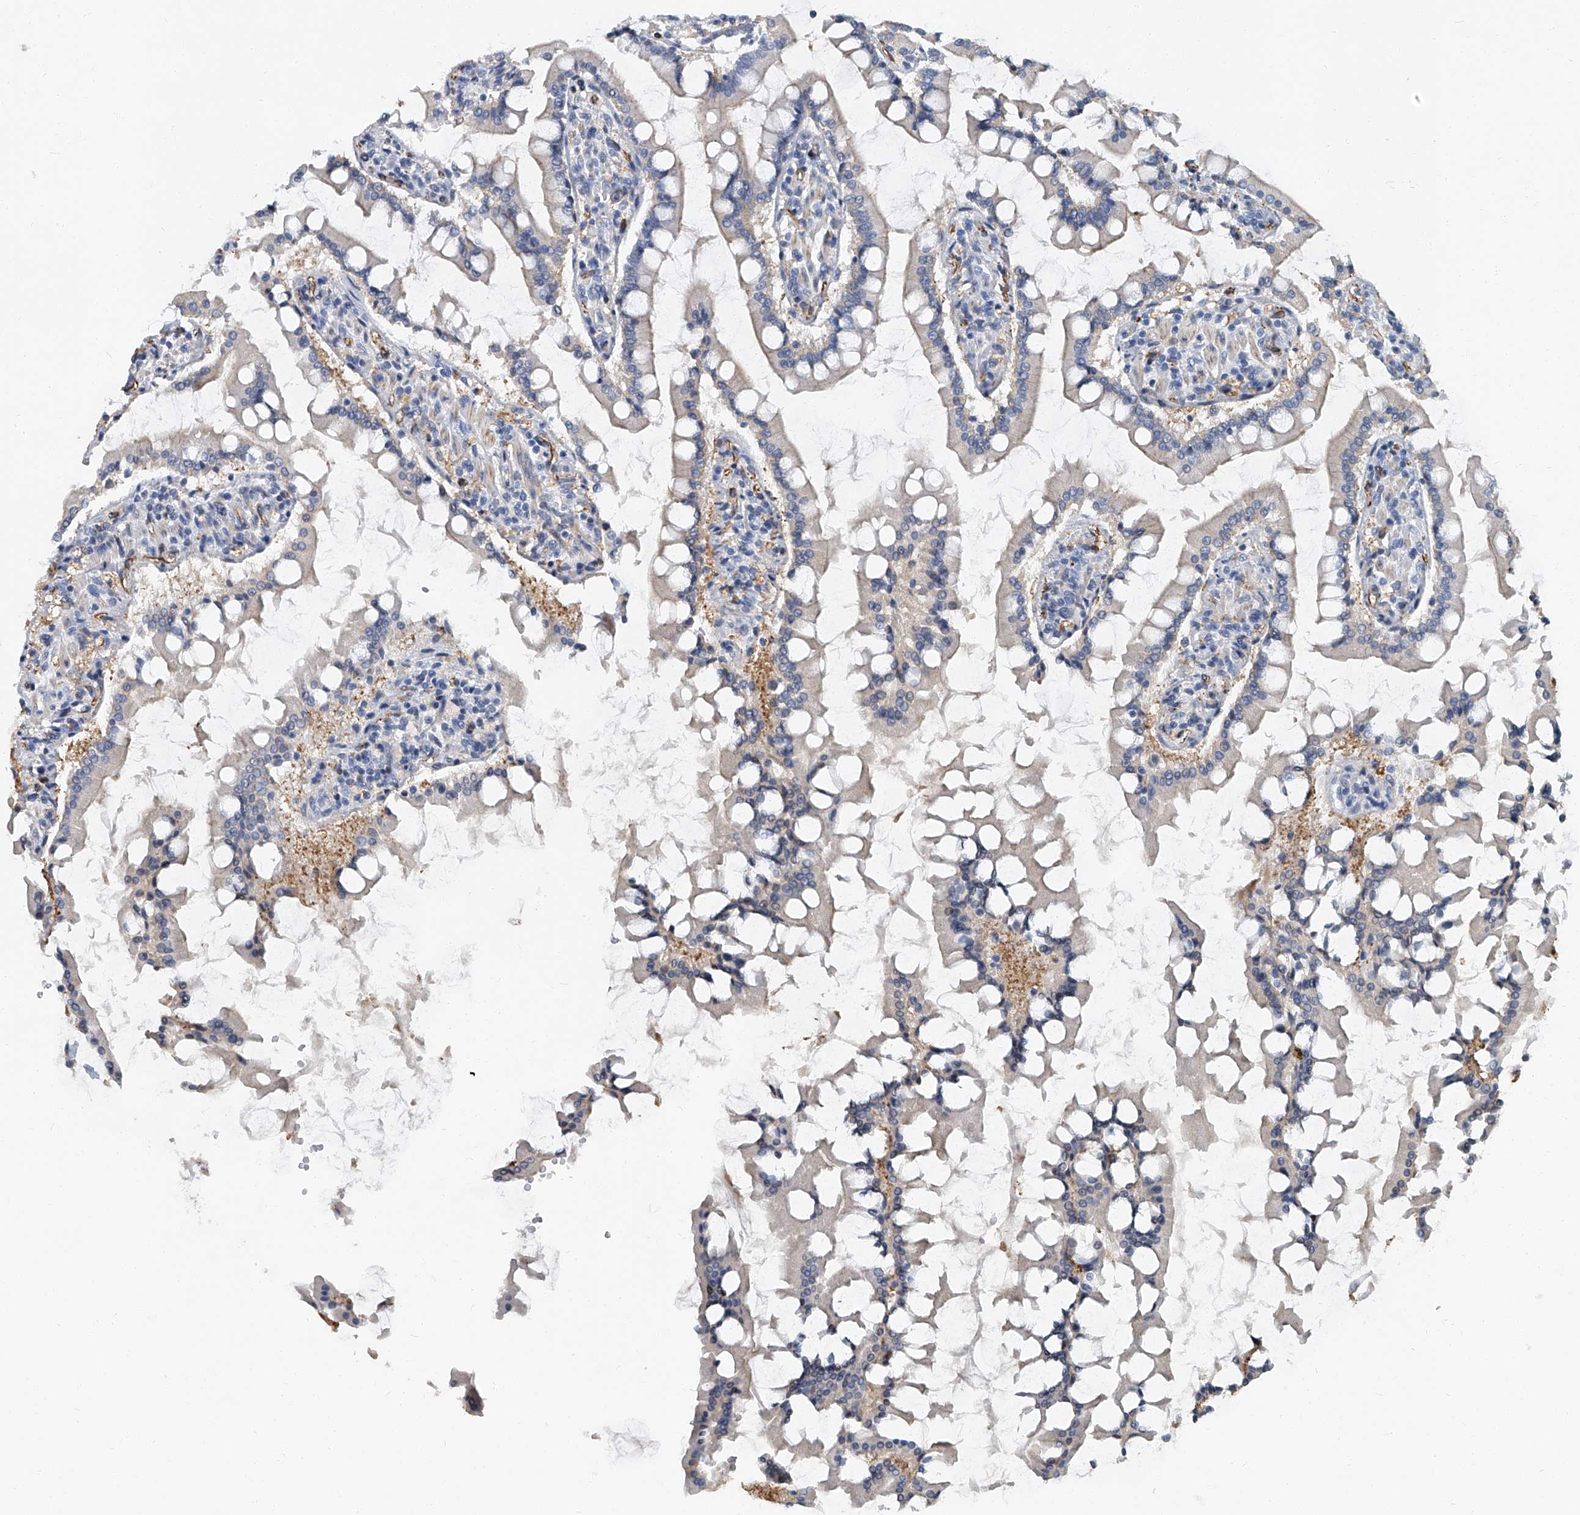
{"staining": {"intensity": "weak", "quantity": "<25%", "location": "cytoplasmic/membranous"}, "tissue": "small intestine", "cell_type": "Glandular cells", "image_type": "normal", "snomed": [{"axis": "morphology", "description": "Normal tissue, NOS"}, {"axis": "topography", "description": "Small intestine"}], "caption": "IHC histopathology image of normal small intestine stained for a protein (brown), which shows no expression in glandular cells.", "gene": "KIRREL1", "patient": {"sex": "male", "age": 41}}